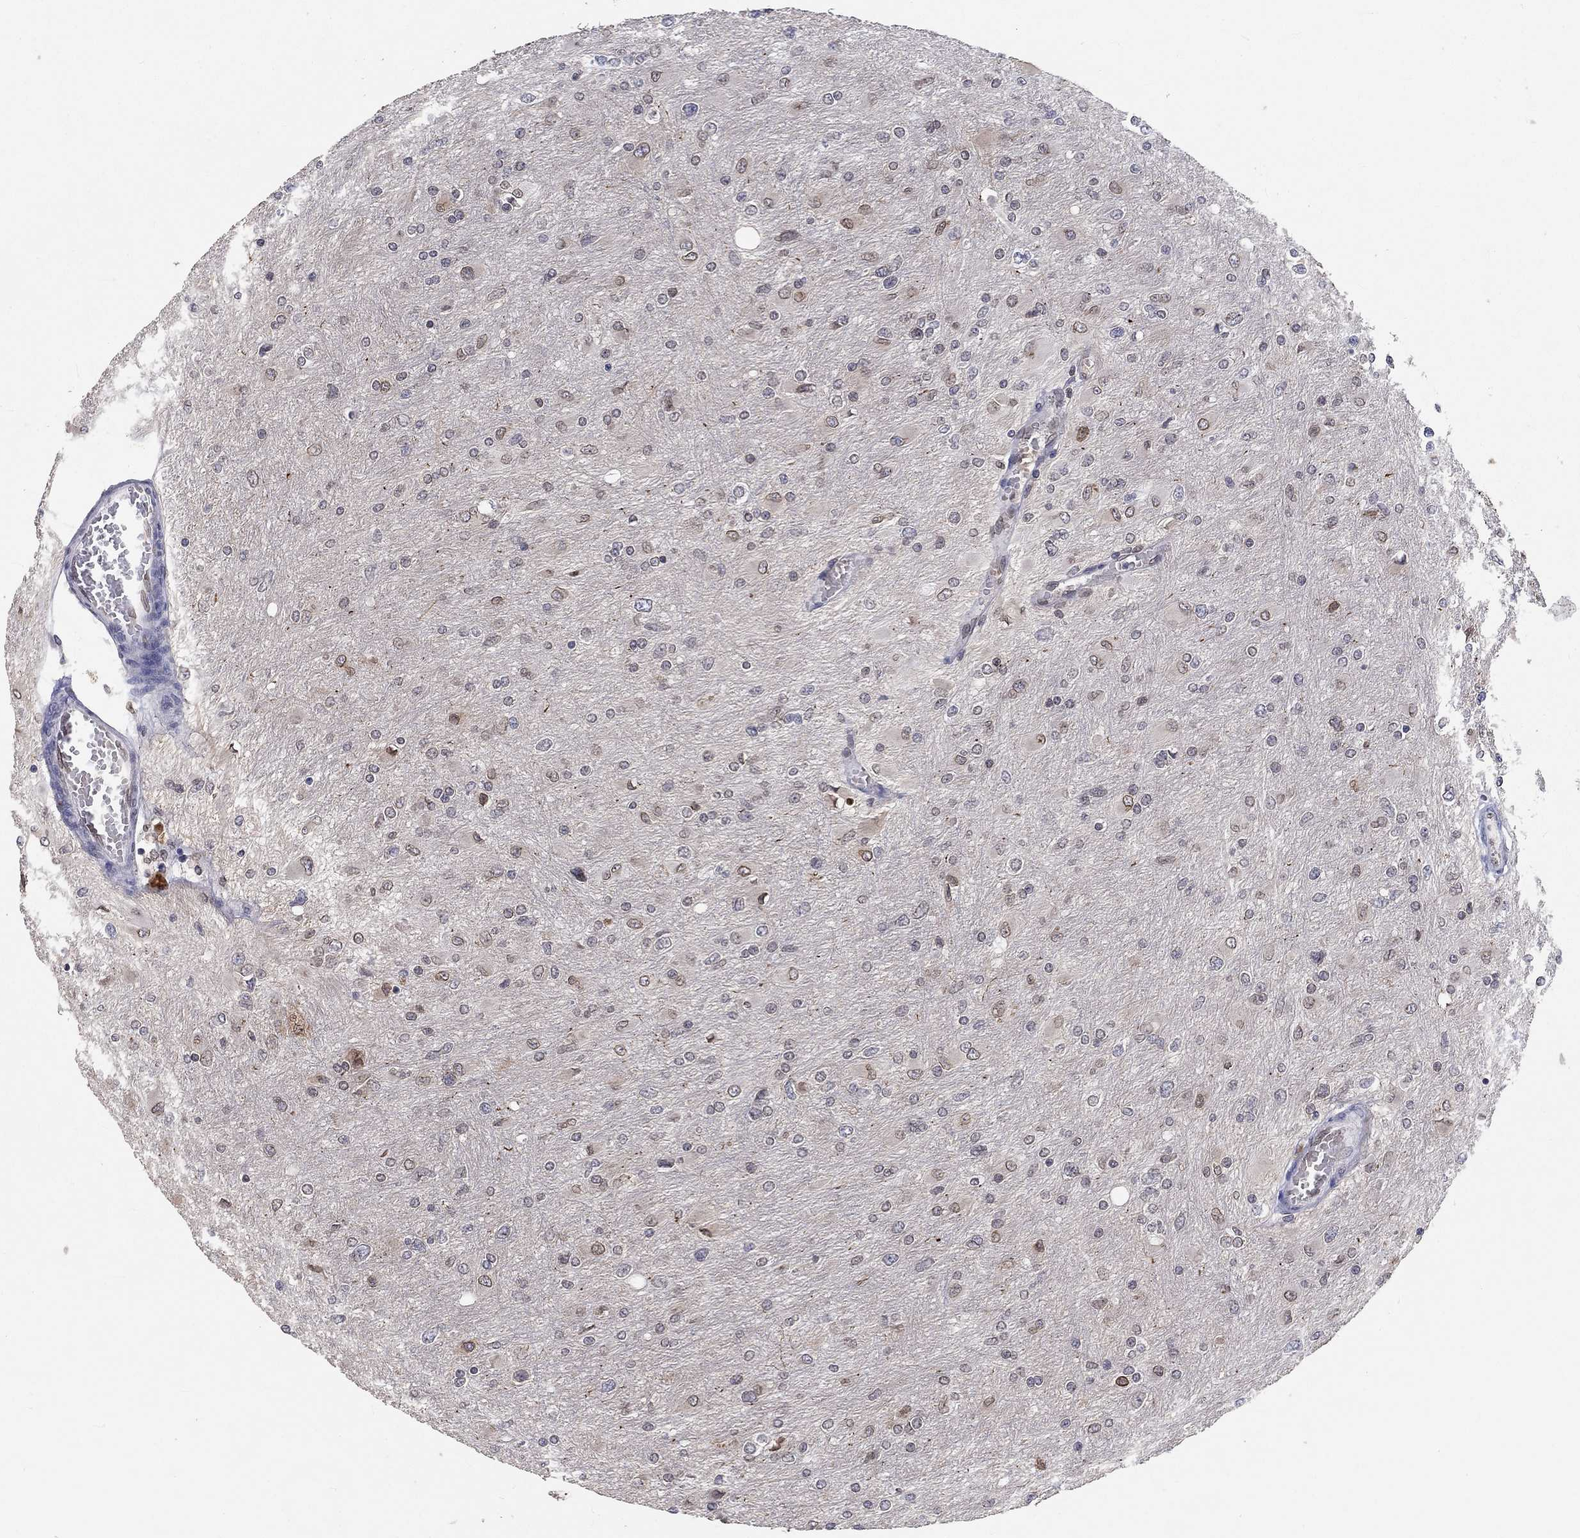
{"staining": {"intensity": "moderate", "quantity": "<25%", "location": "nuclear"}, "tissue": "glioma", "cell_type": "Tumor cells", "image_type": "cancer", "snomed": [{"axis": "morphology", "description": "Glioma, malignant, High grade"}, {"axis": "topography", "description": "Cerebral cortex"}], "caption": "This photomicrograph shows malignant high-grade glioma stained with IHC to label a protein in brown. The nuclear of tumor cells show moderate positivity for the protein. Nuclei are counter-stained blue.", "gene": "CETN3", "patient": {"sex": "female", "age": 36}}